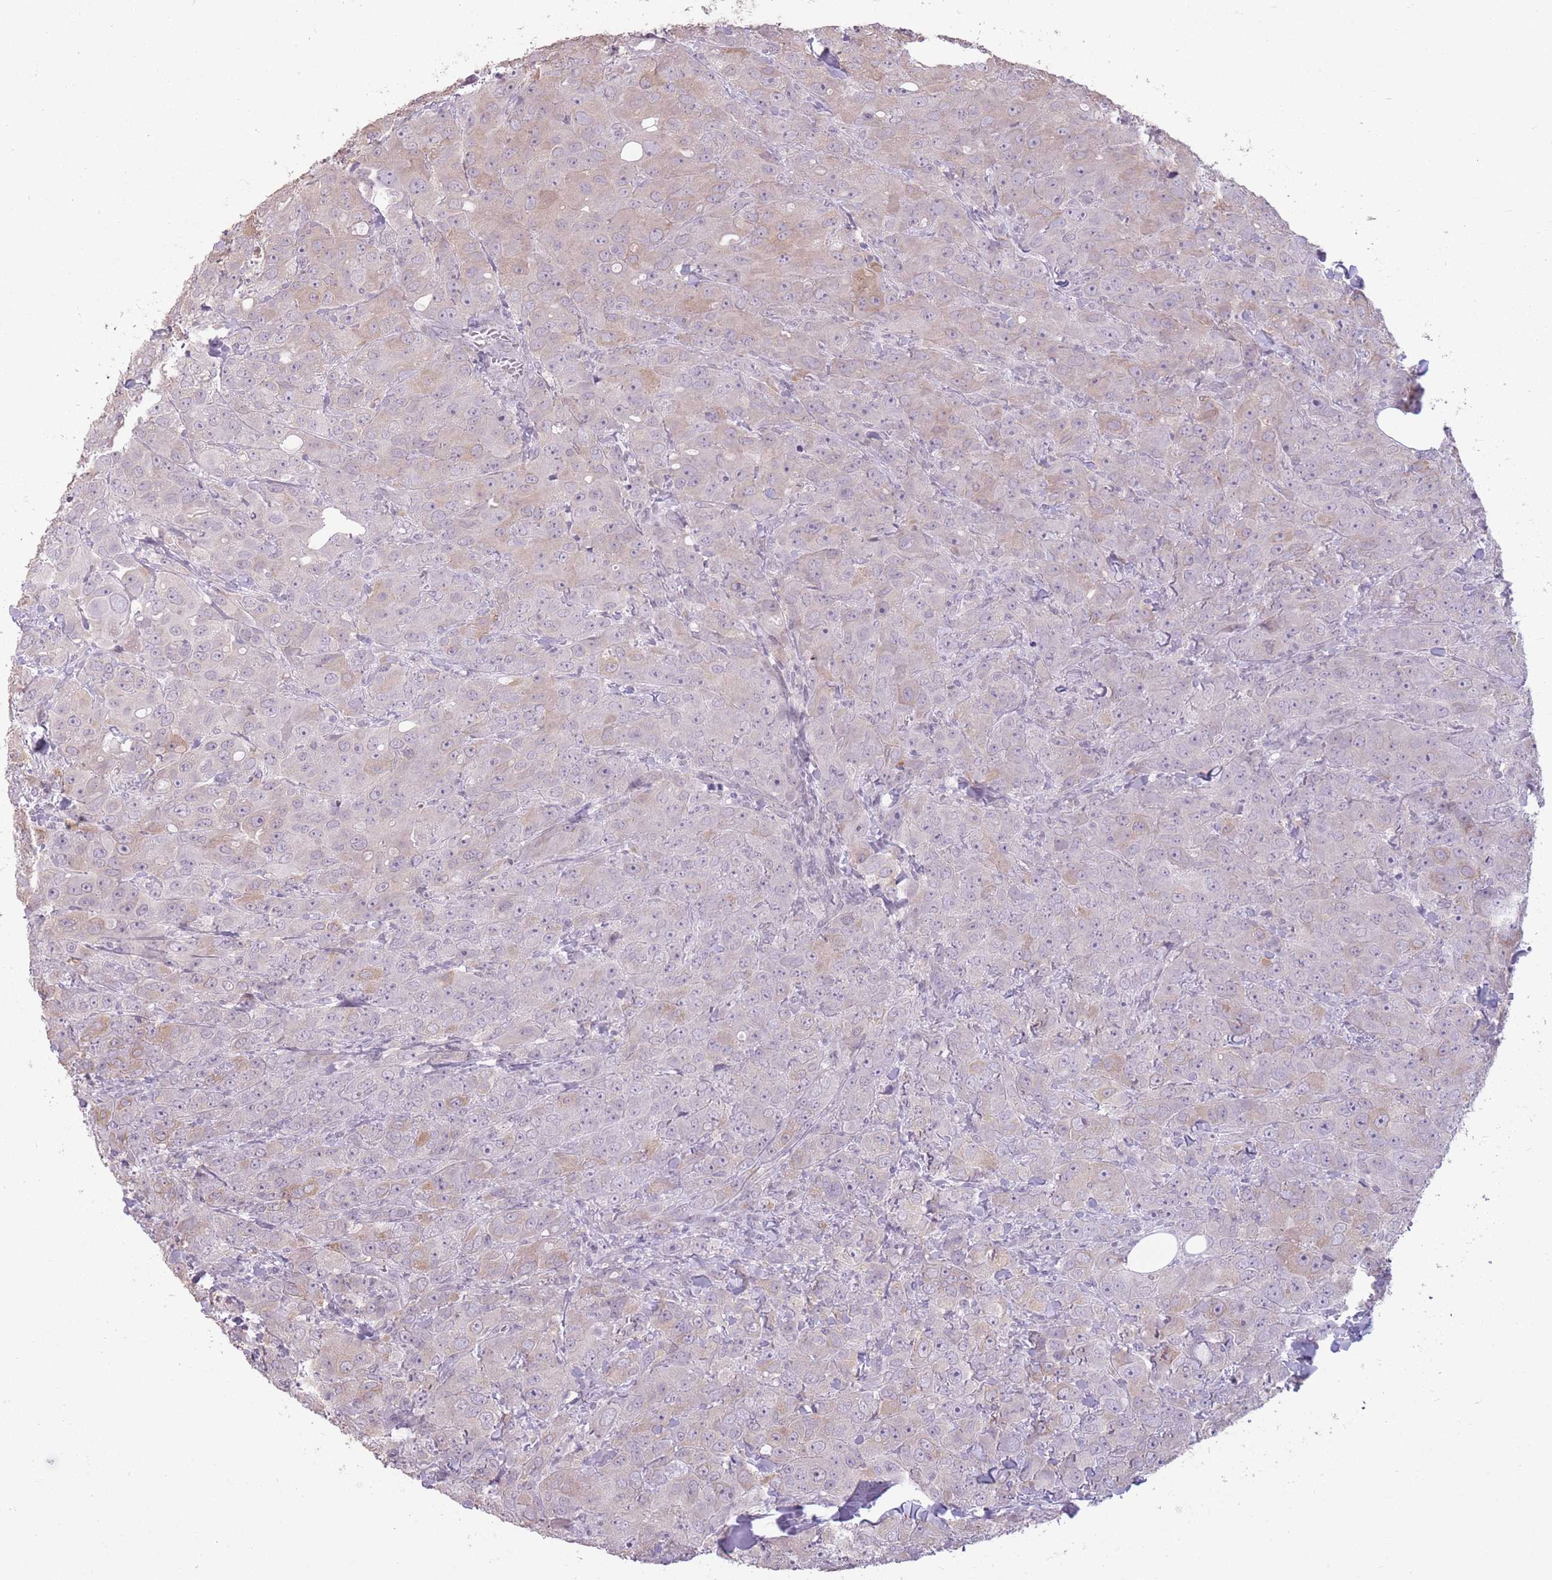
{"staining": {"intensity": "weak", "quantity": "<25%", "location": "cytoplasmic/membranous"}, "tissue": "breast cancer", "cell_type": "Tumor cells", "image_type": "cancer", "snomed": [{"axis": "morphology", "description": "Duct carcinoma"}, {"axis": "topography", "description": "Breast"}], "caption": "IHC of human breast cancer exhibits no positivity in tumor cells. Brightfield microscopy of immunohistochemistry stained with DAB (3,3'-diaminobenzidine) (brown) and hematoxylin (blue), captured at high magnification.", "gene": "ZBTB24", "patient": {"sex": "female", "age": 43}}